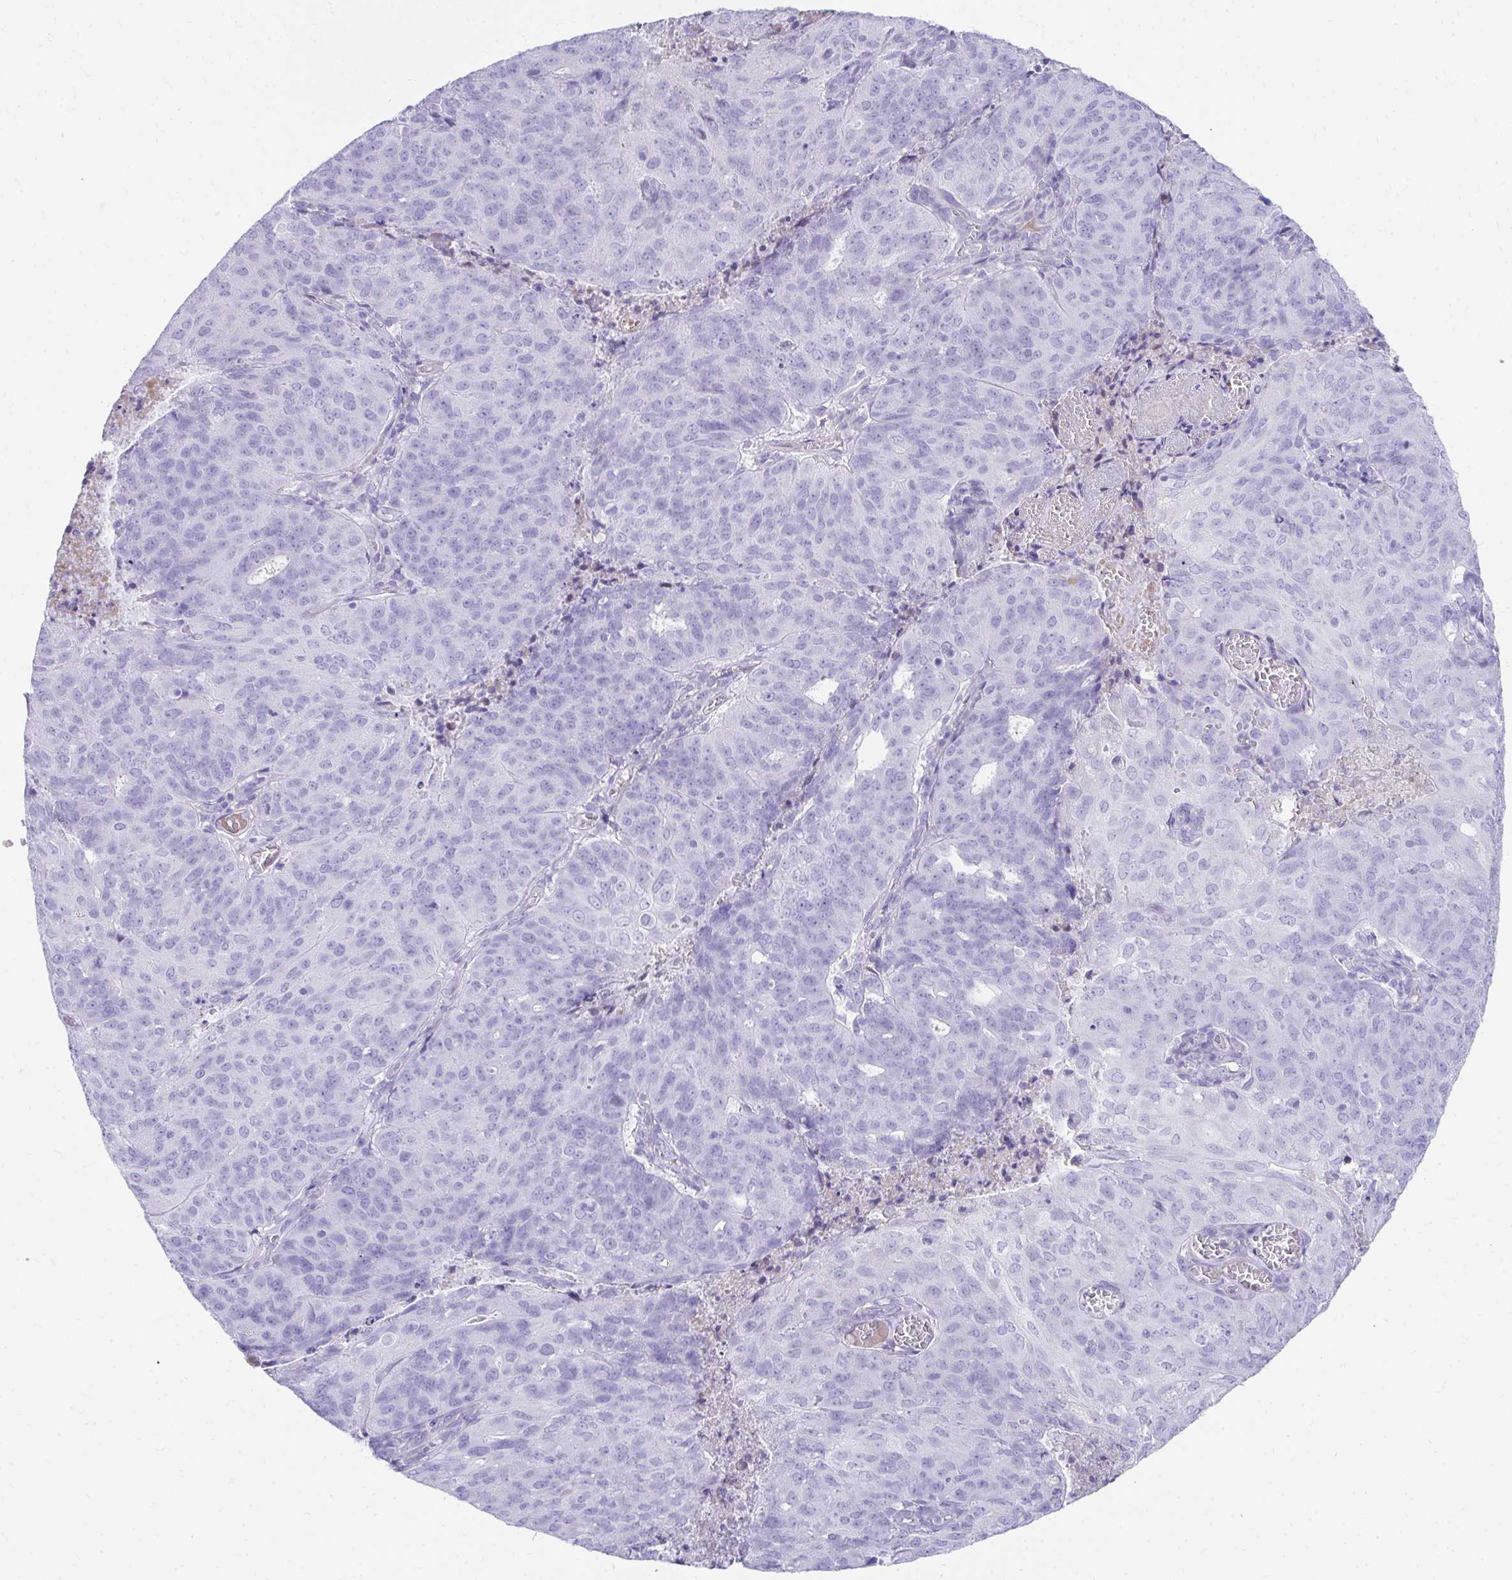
{"staining": {"intensity": "negative", "quantity": "none", "location": "none"}, "tissue": "endometrial cancer", "cell_type": "Tumor cells", "image_type": "cancer", "snomed": [{"axis": "morphology", "description": "Adenocarcinoma, NOS"}, {"axis": "topography", "description": "Endometrium"}], "caption": "A high-resolution photomicrograph shows immunohistochemistry (IHC) staining of endometrial adenocarcinoma, which demonstrates no significant staining in tumor cells.", "gene": "TNNT1", "patient": {"sex": "female", "age": 82}}